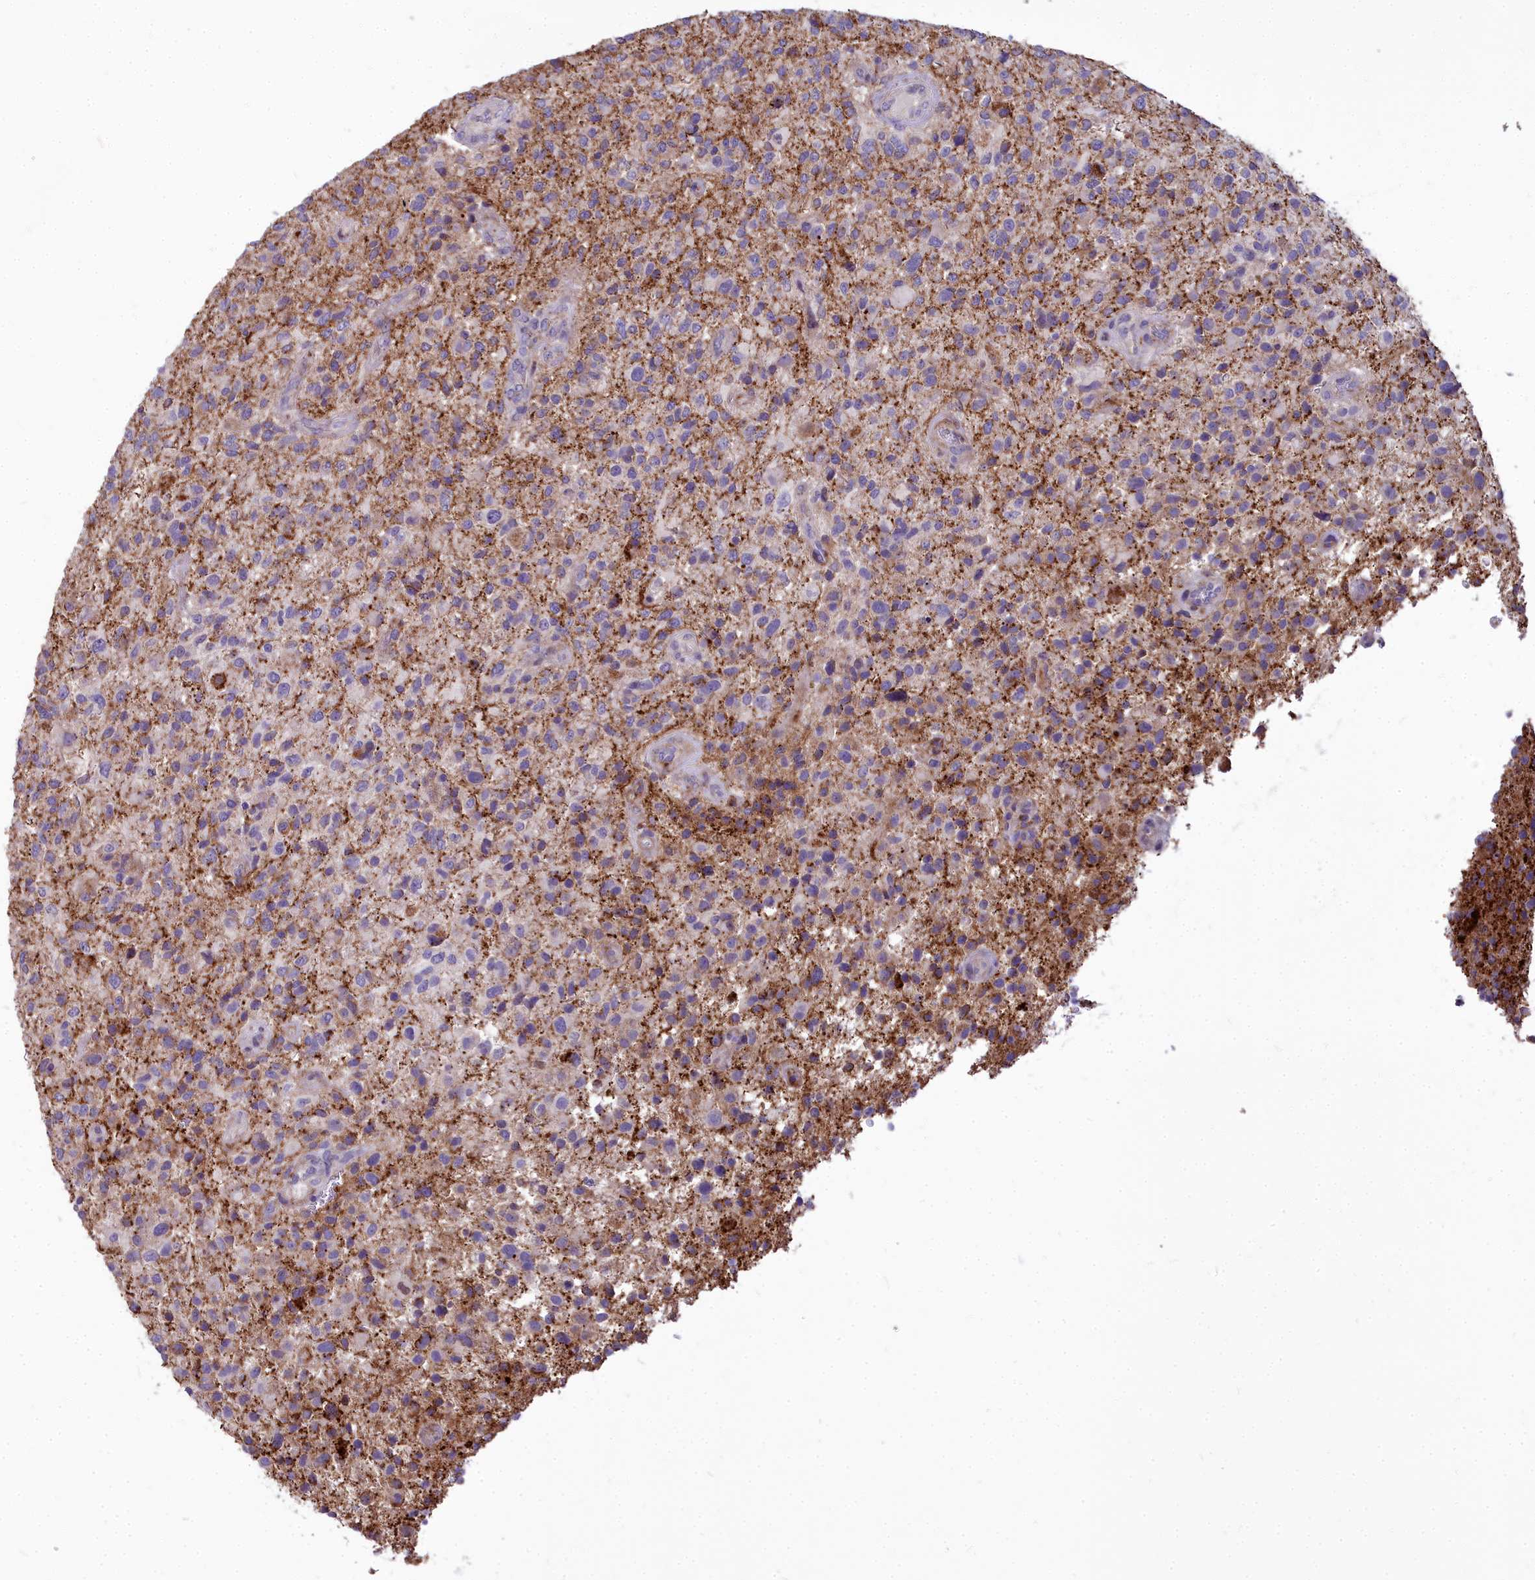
{"staining": {"intensity": "moderate", "quantity": "25%-75%", "location": "cytoplasmic/membranous"}, "tissue": "glioma", "cell_type": "Tumor cells", "image_type": "cancer", "snomed": [{"axis": "morphology", "description": "Glioma, malignant, High grade"}, {"axis": "topography", "description": "Brain"}], "caption": "Glioma was stained to show a protein in brown. There is medium levels of moderate cytoplasmic/membranous staining in about 25%-75% of tumor cells.", "gene": "FRMPD1", "patient": {"sex": "male", "age": 47}}